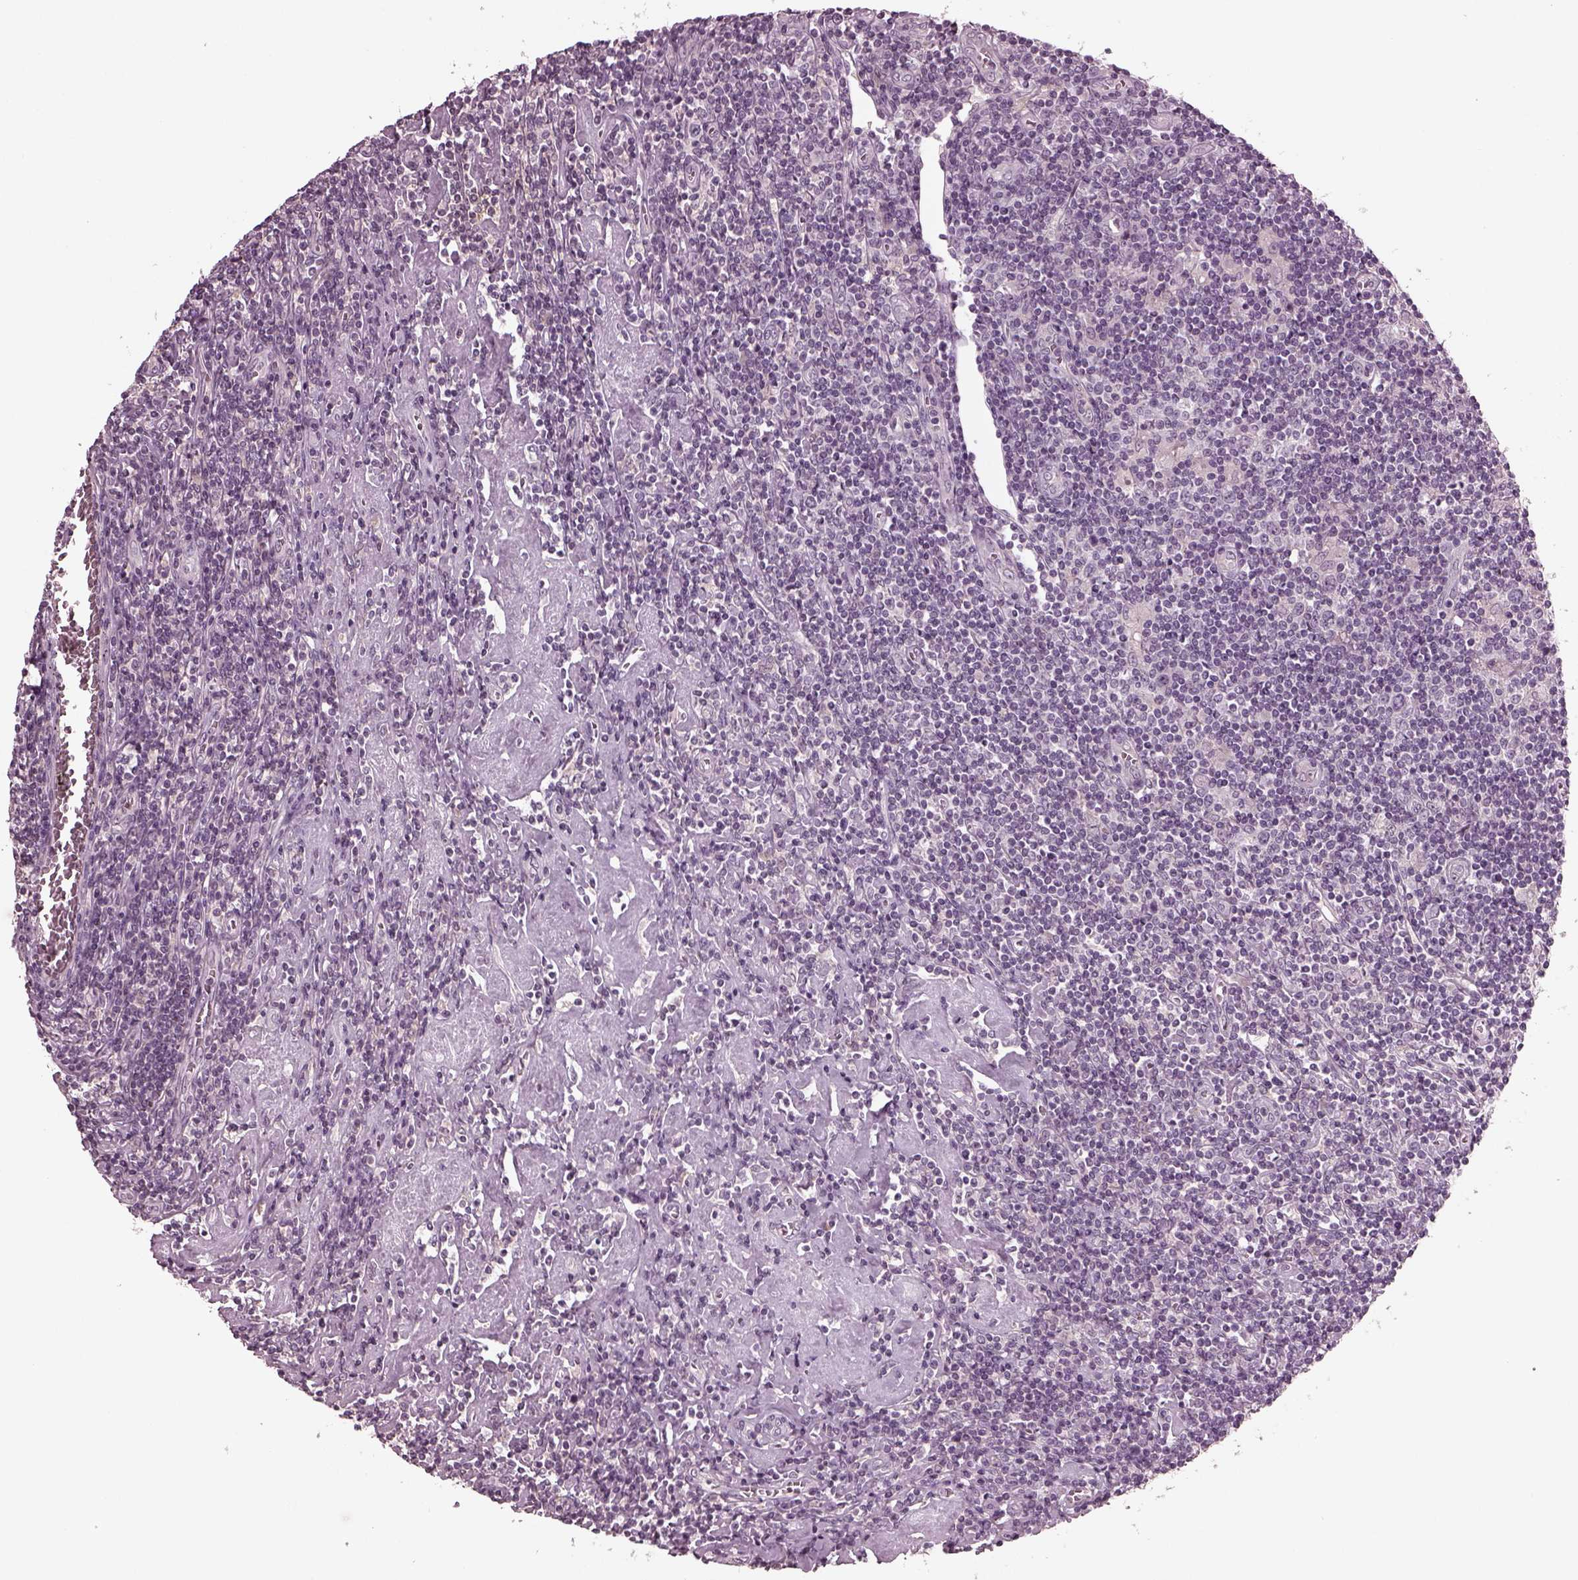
{"staining": {"intensity": "negative", "quantity": "none", "location": "none"}, "tissue": "lymphoma", "cell_type": "Tumor cells", "image_type": "cancer", "snomed": [{"axis": "morphology", "description": "Hodgkin's disease, NOS"}, {"axis": "topography", "description": "Lymph node"}], "caption": "Immunohistochemical staining of lymphoma exhibits no significant expression in tumor cells. (Stains: DAB (3,3'-diaminobenzidine) IHC with hematoxylin counter stain, Microscopy: brightfield microscopy at high magnification).", "gene": "PORCN", "patient": {"sex": "male", "age": 40}}